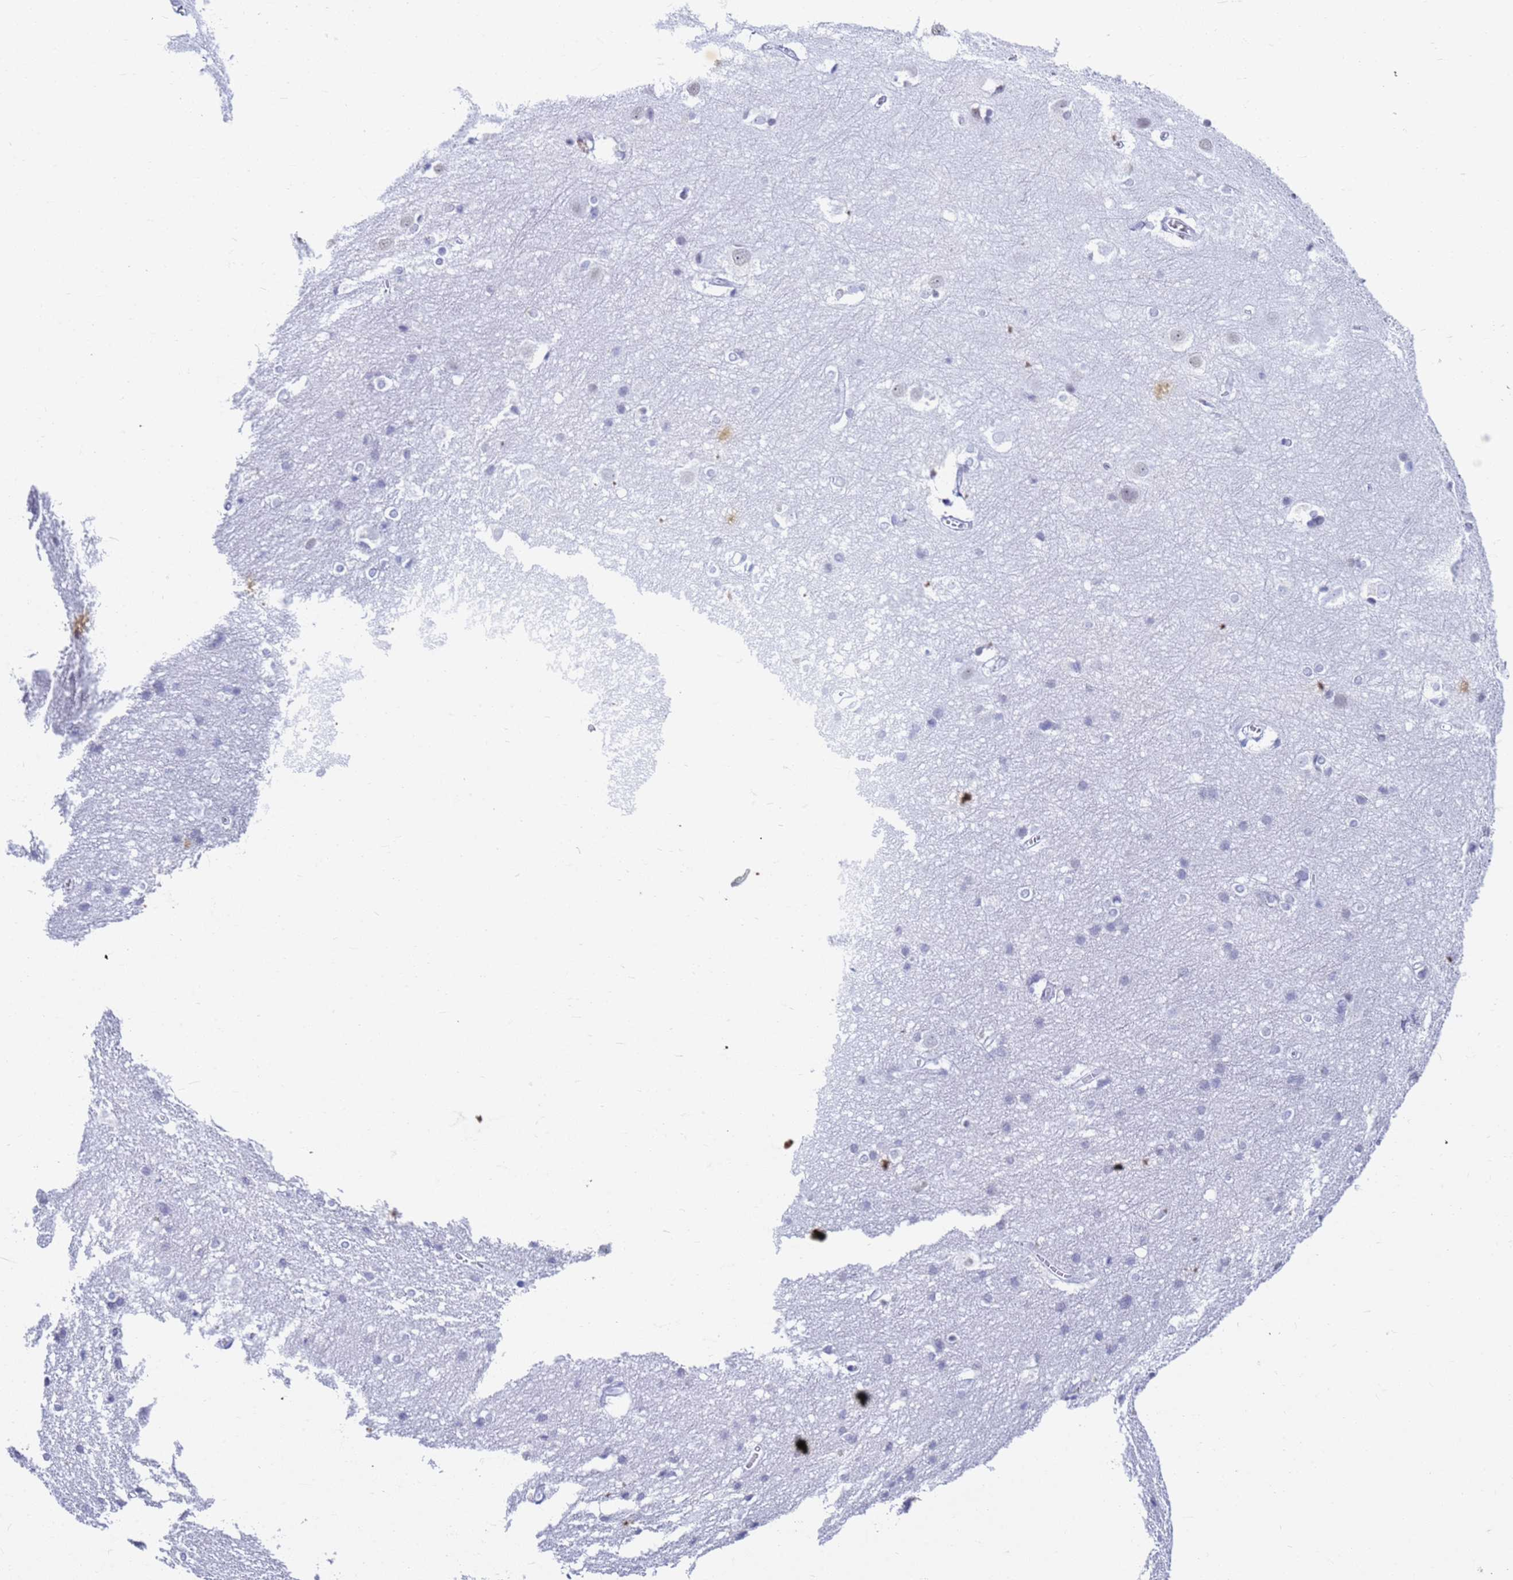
{"staining": {"intensity": "negative", "quantity": "none", "location": "none"}, "tissue": "cerebral cortex", "cell_type": "Endothelial cells", "image_type": "normal", "snomed": [{"axis": "morphology", "description": "Normal tissue, NOS"}, {"axis": "topography", "description": "Cerebral cortex"}], "caption": "High power microscopy photomicrograph of an immunohistochemistry photomicrograph of benign cerebral cortex, revealing no significant staining in endothelial cells. (DAB (3,3'-diaminobenzidine) IHC, high magnification).", "gene": "SLC7A9", "patient": {"sex": "male", "age": 54}}